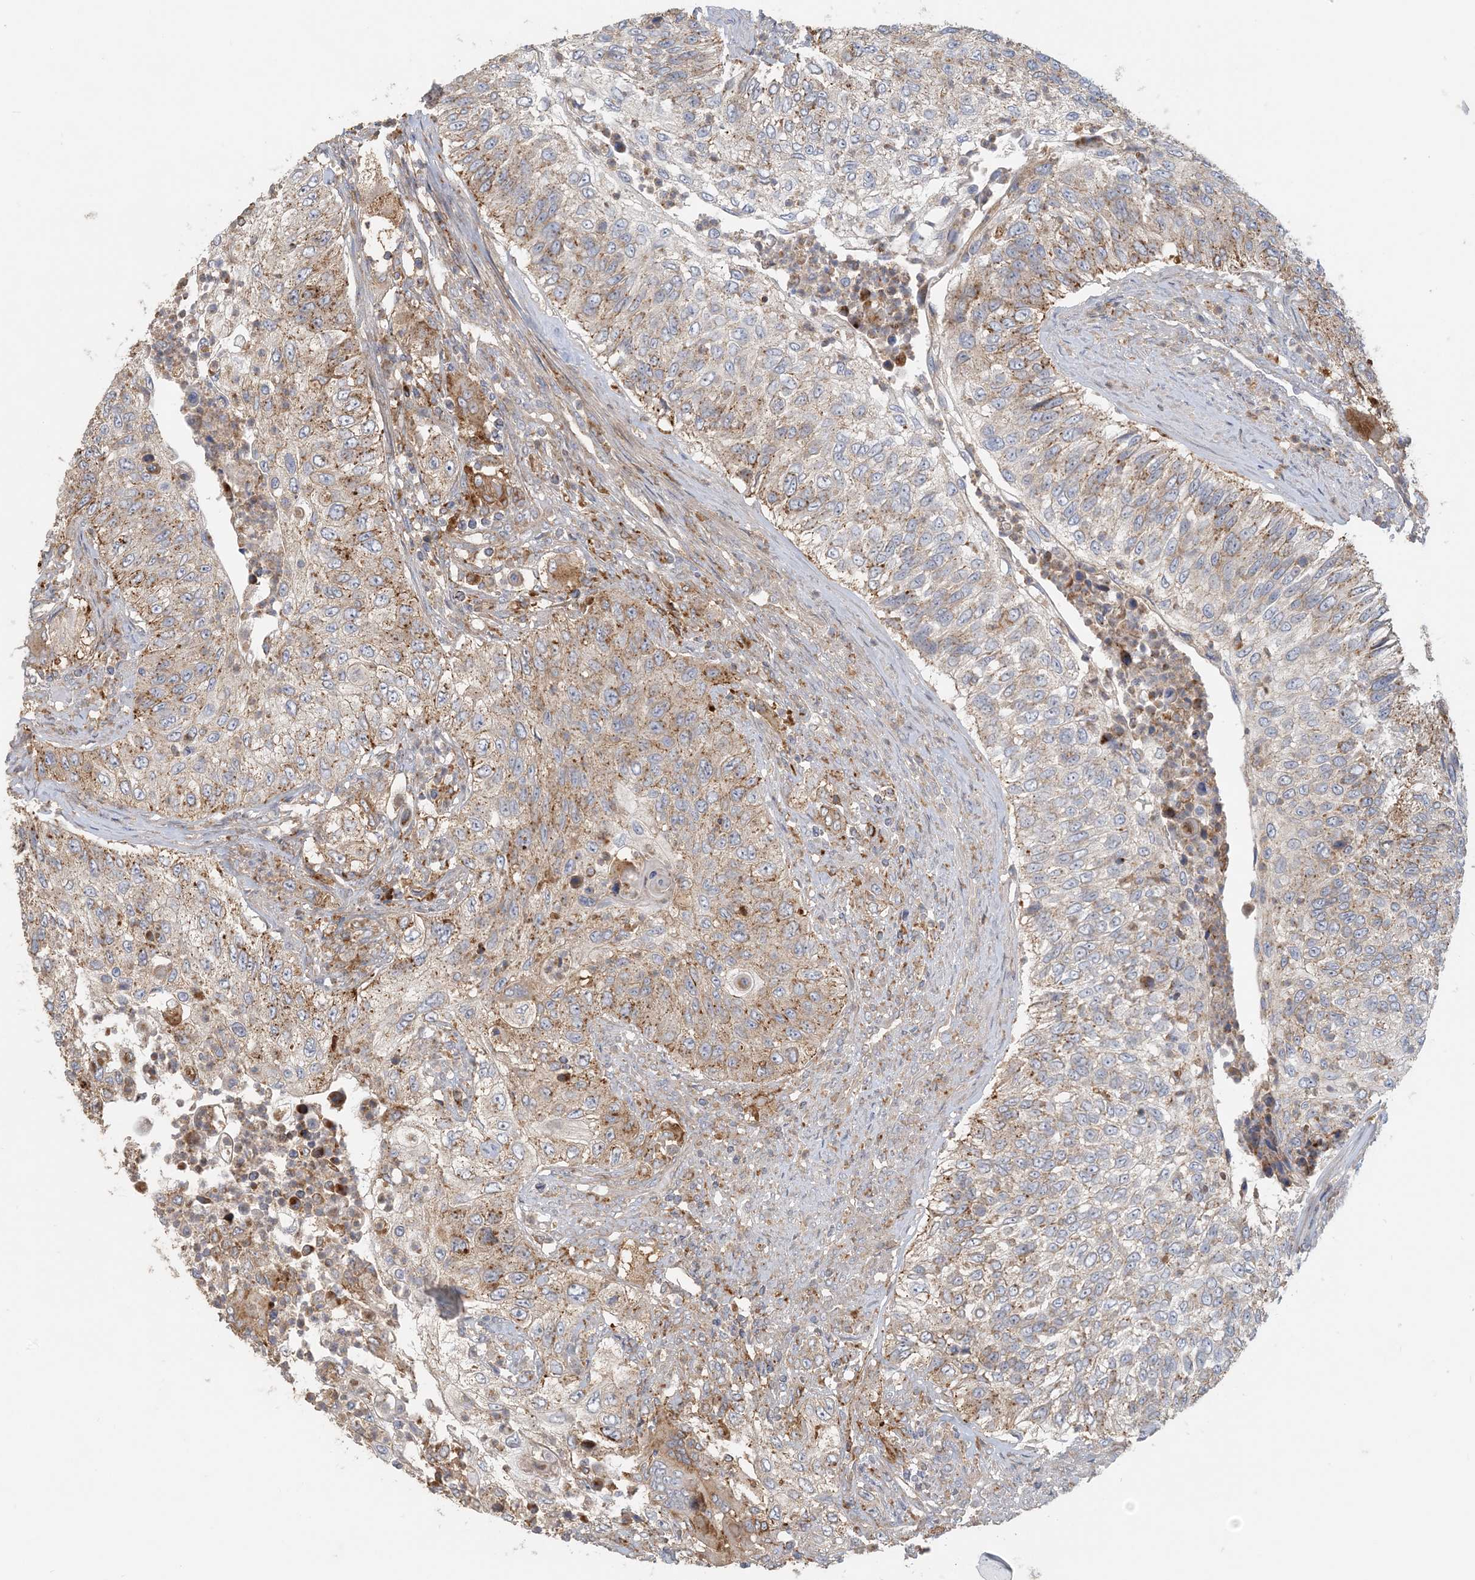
{"staining": {"intensity": "moderate", "quantity": "25%-75%", "location": "cytoplasmic/membranous"}, "tissue": "urothelial cancer", "cell_type": "Tumor cells", "image_type": "cancer", "snomed": [{"axis": "morphology", "description": "Urothelial carcinoma, High grade"}, {"axis": "topography", "description": "Urinary bladder"}], "caption": "Human urothelial carcinoma (high-grade) stained with a protein marker shows moderate staining in tumor cells.", "gene": "SPPL2A", "patient": {"sex": "female", "age": 60}}